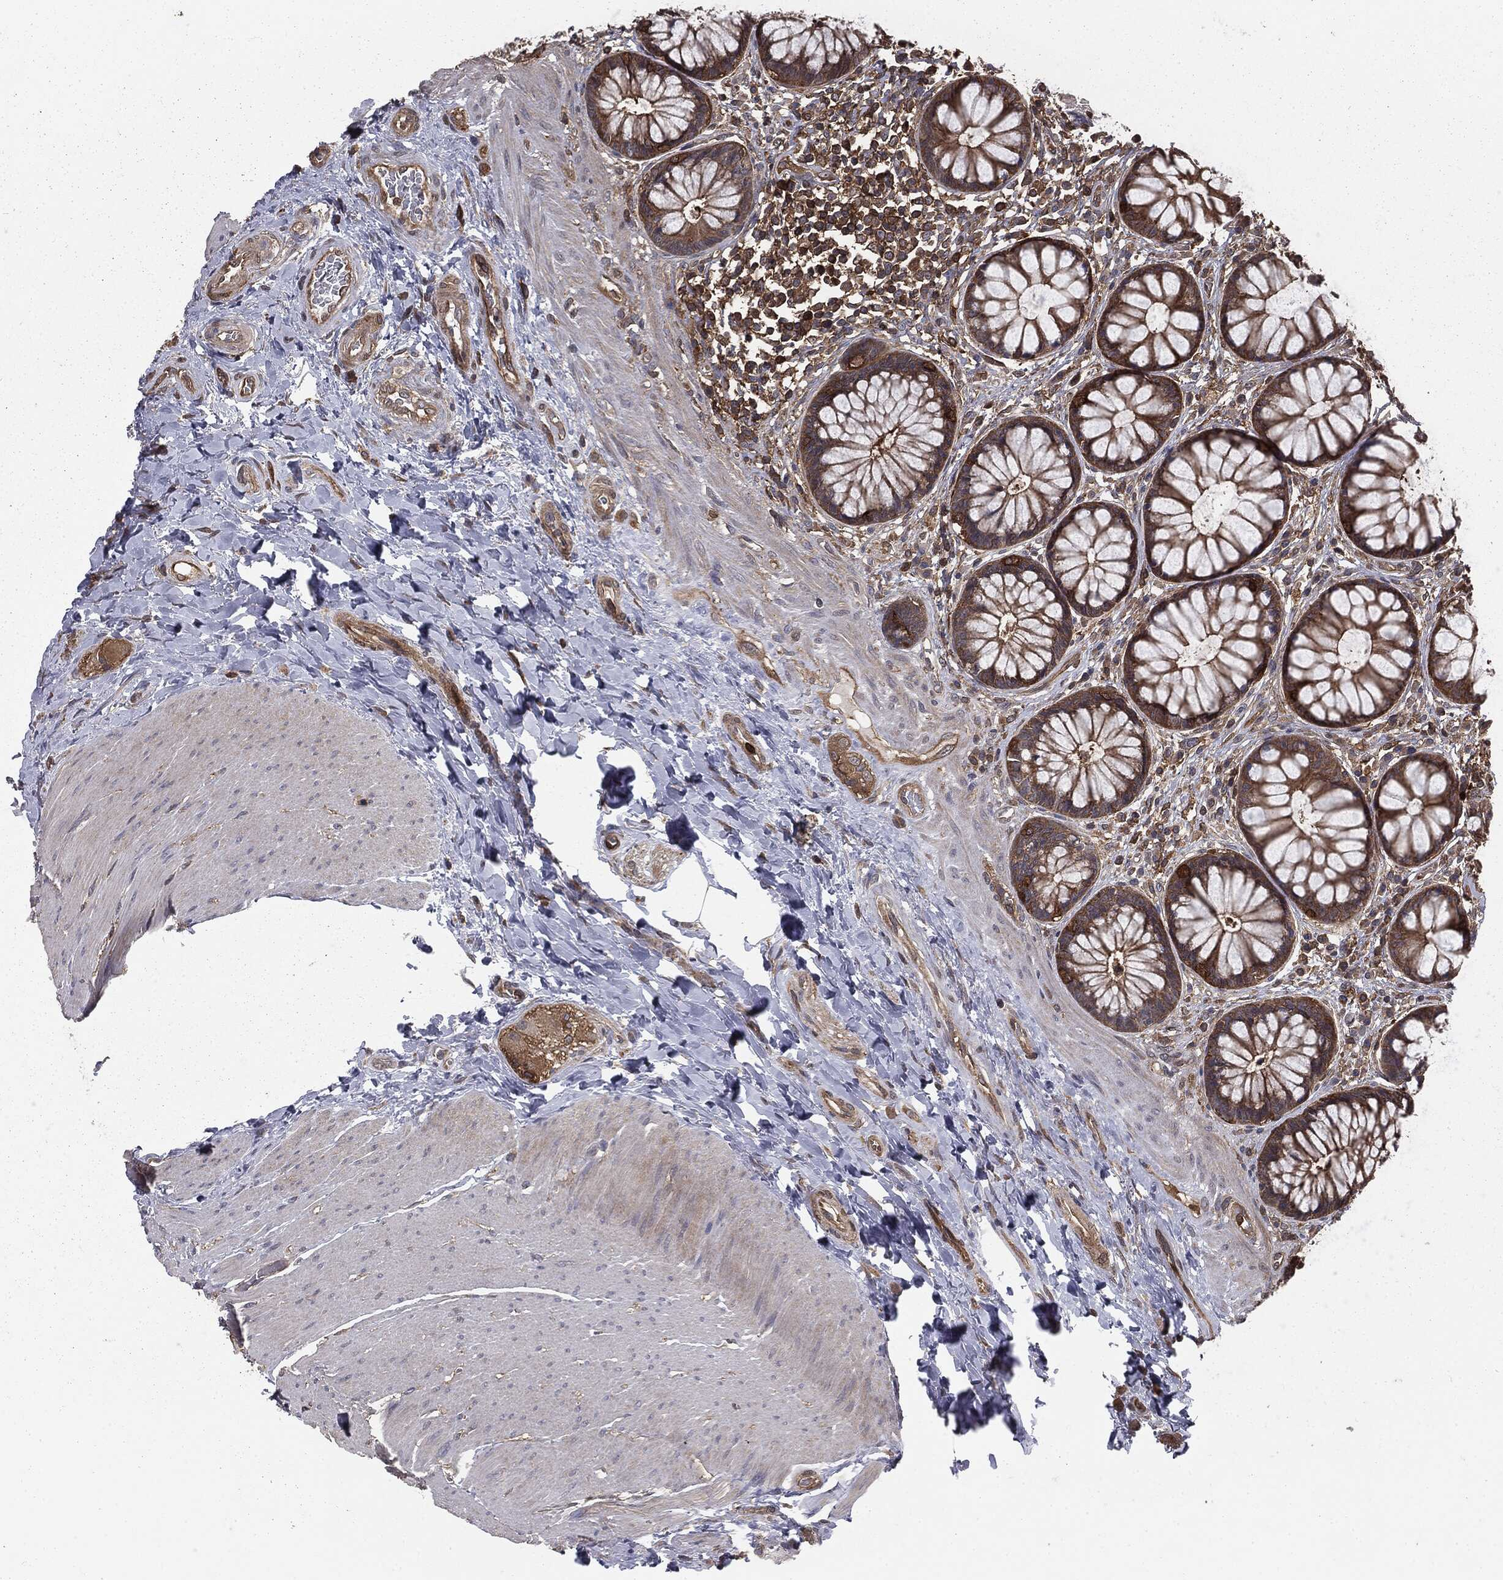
{"staining": {"intensity": "strong", "quantity": ">75%", "location": "cytoplasmic/membranous"}, "tissue": "rectum", "cell_type": "Glandular cells", "image_type": "normal", "snomed": [{"axis": "morphology", "description": "Normal tissue, NOS"}, {"axis": "topography", "description": "Rectum"}], "caption": "Immunohistochemistry (IHC) of unremarkable rectum displays high levels of strong cytoplasmic/membranous positivity in approximately >75% of glandular cells.", "gene": "GNB5", "patient": {"sex": "female", "age": 58}}